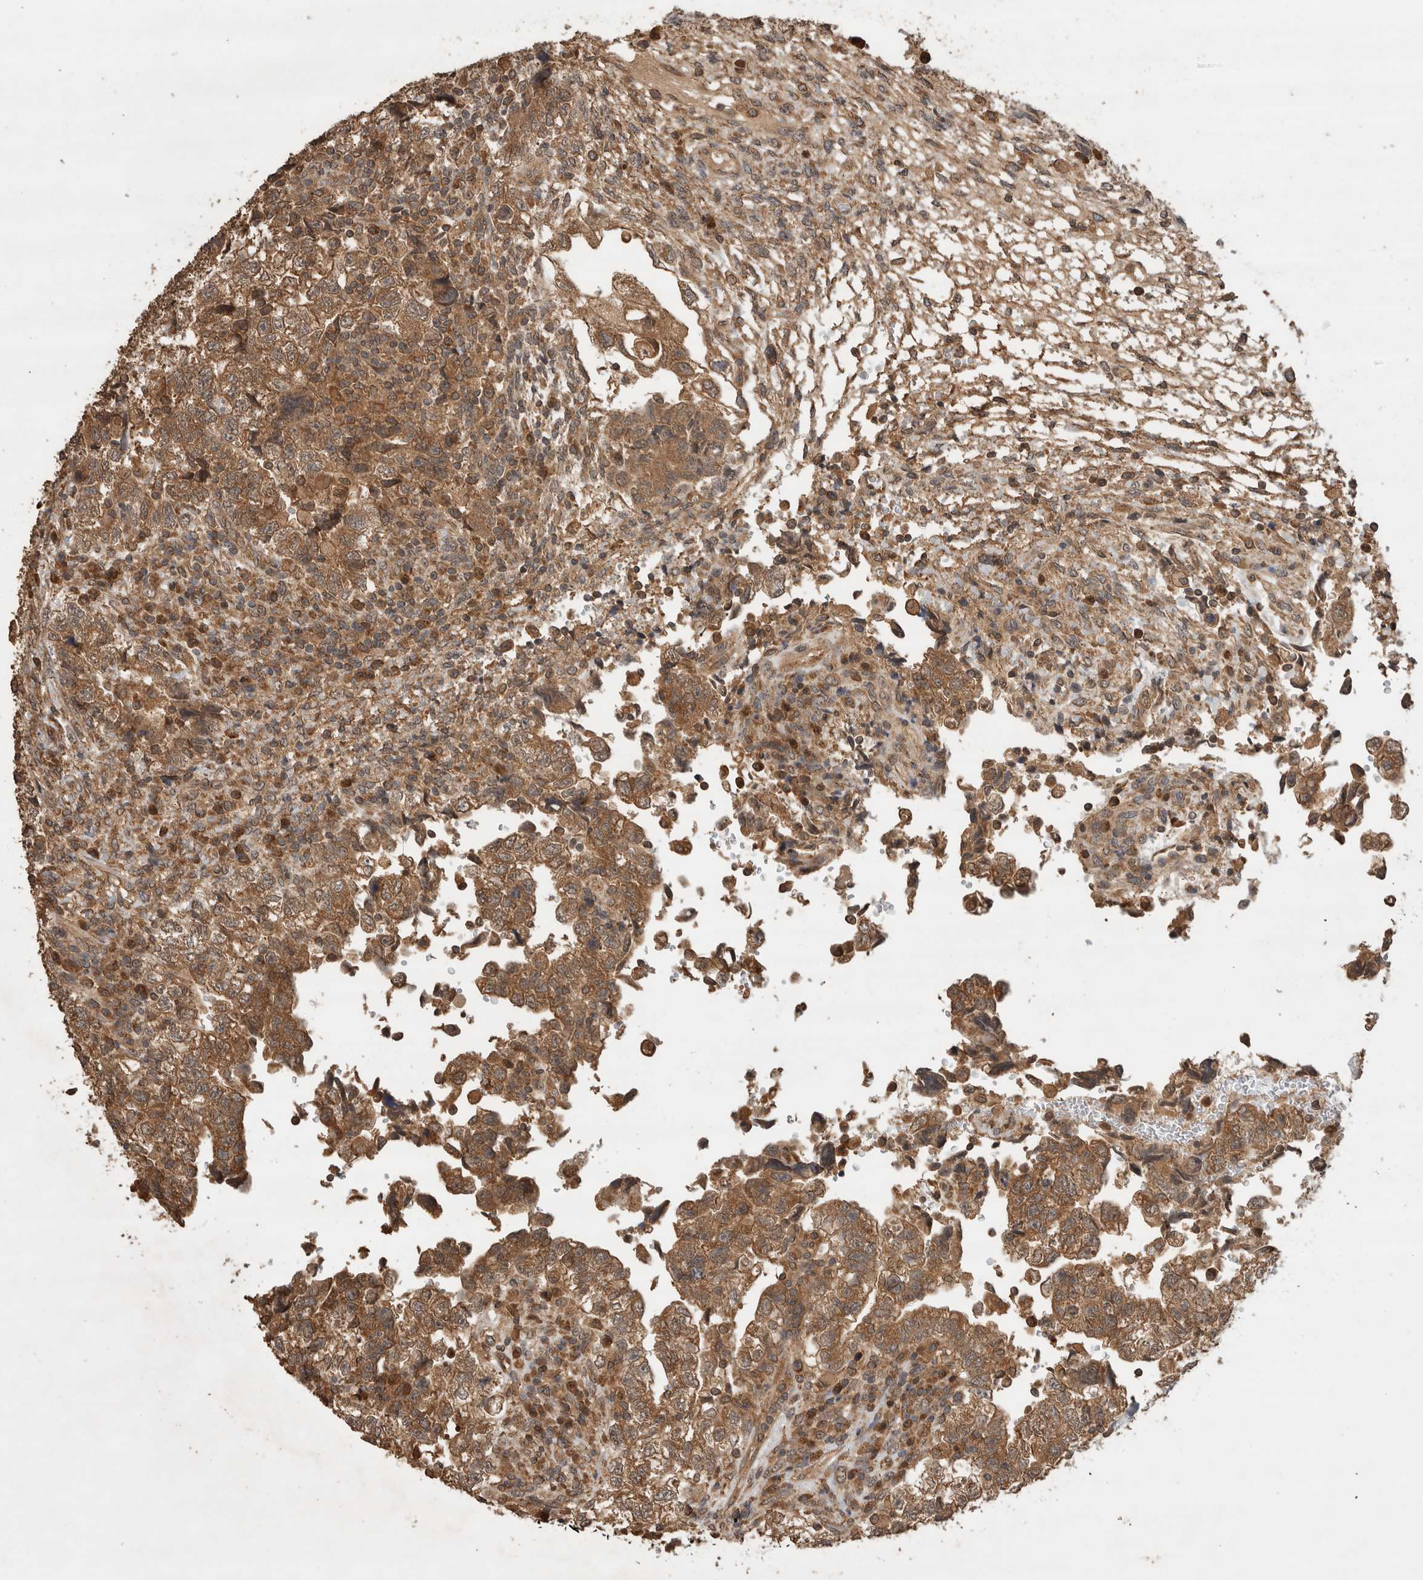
{"staining": {"intensity": "moderate", "quantity": ">75%", "location": "cytoplasmic/membranous"}, "tissue": "testis cancer", "cell_type": "Tumor cells", "image_type": "cancer", "snomed": [{"axis": "morphology", "description": "Normal tissue, NOS"}, {"axis": "morphology", "description": "Carcinoma, Embryonal, NOS"}, {"axis": "topography", "description": "Testis"}], "caption": "The immunohistochemical stain highlights moderate cytoplasmic/membranous staining in tumor cells of embryonal carcinoma (testis) tissue. The protein is stained brown, and the nuclei are stained in blue (DAB (3,3'-diaminobenzidine) IHC with brightfield microscopy, high magnification).", "gene": "OTUD7B", "patient": {"sex": "male", "age": 36}}